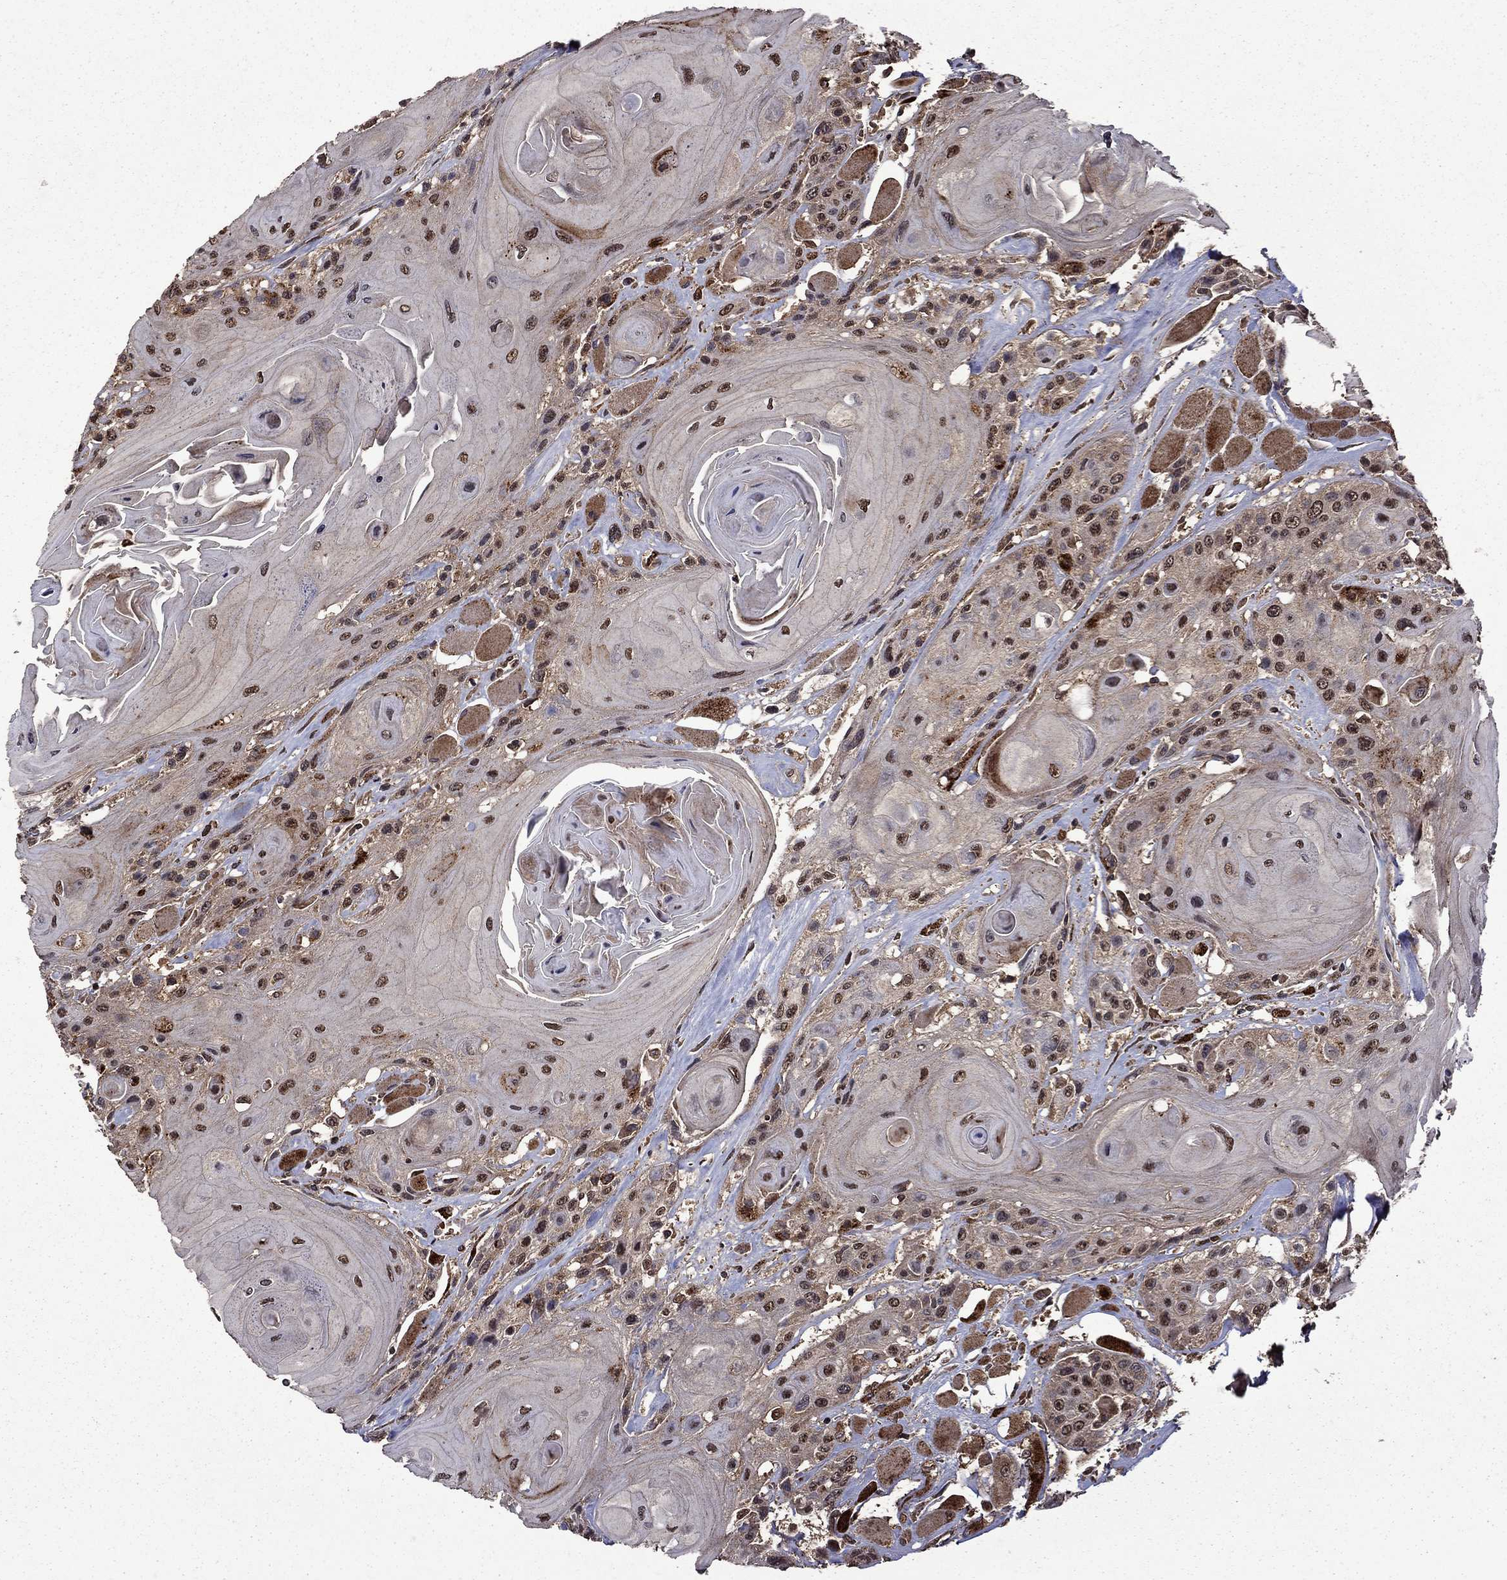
{"staining": {"intensity": "moderate", "quantity": "25%-75%", "location": "nuclear"}, "tissue": "head and neck cancer", "cell_type": "Tumor cells", "image_type": "cancer", "snomed": [{"axis": "morphology", "description": "Squamous cell carcinoma, NOS"}, {"axis": "topography", "description": "Head-Neck"}], "caption": "Head and neck cancer stained with IHC demonstrates moderate nuclear staining in about 25%-75% of tumor cells.", "gene": "ITM2B", "patient": {"sex": "female", "age": 59}}